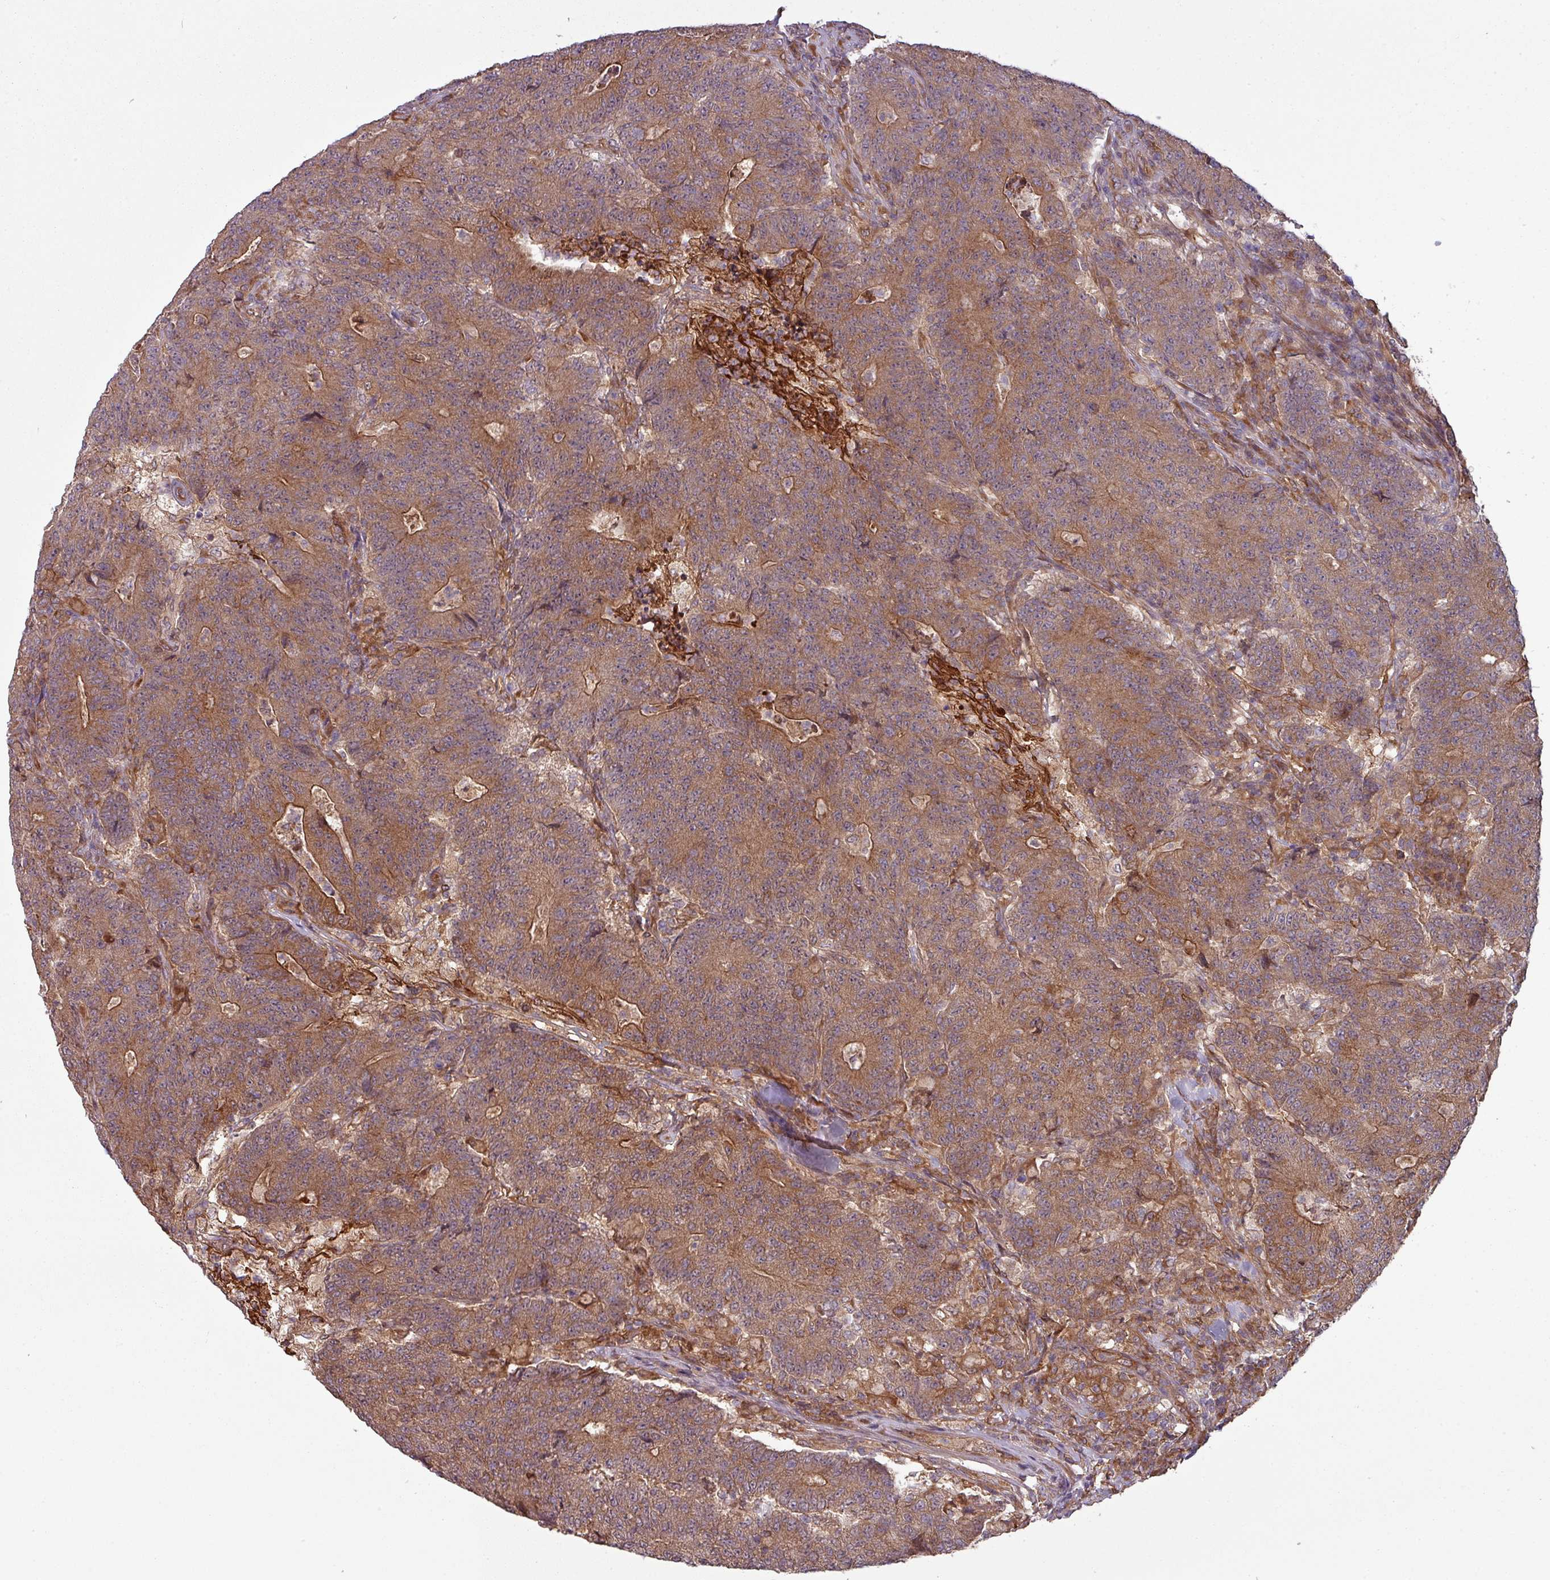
{"staining": {"intensity": "moderate", "quantity": ">75%", "location": "cytoplasmic/membranous"}, "tissue": "colorectal cancer", "cell_type": "Tumor cells", "image_type": "cancer", "snomed": [{"axis": "morphology", "description": "Adenocarcinoma, NOS"}, {"axis": "topography", "description": "Colon"}], "caption": "This histopathology image displays immunohistochemistry staining of human colorectal adenocarcinoma, with medium moderate cytoplasmic/membranous positivity in about >75% of tumor cells.", "gene": "SNRNP25", "patient": {"sex": "female", "age": 75}}